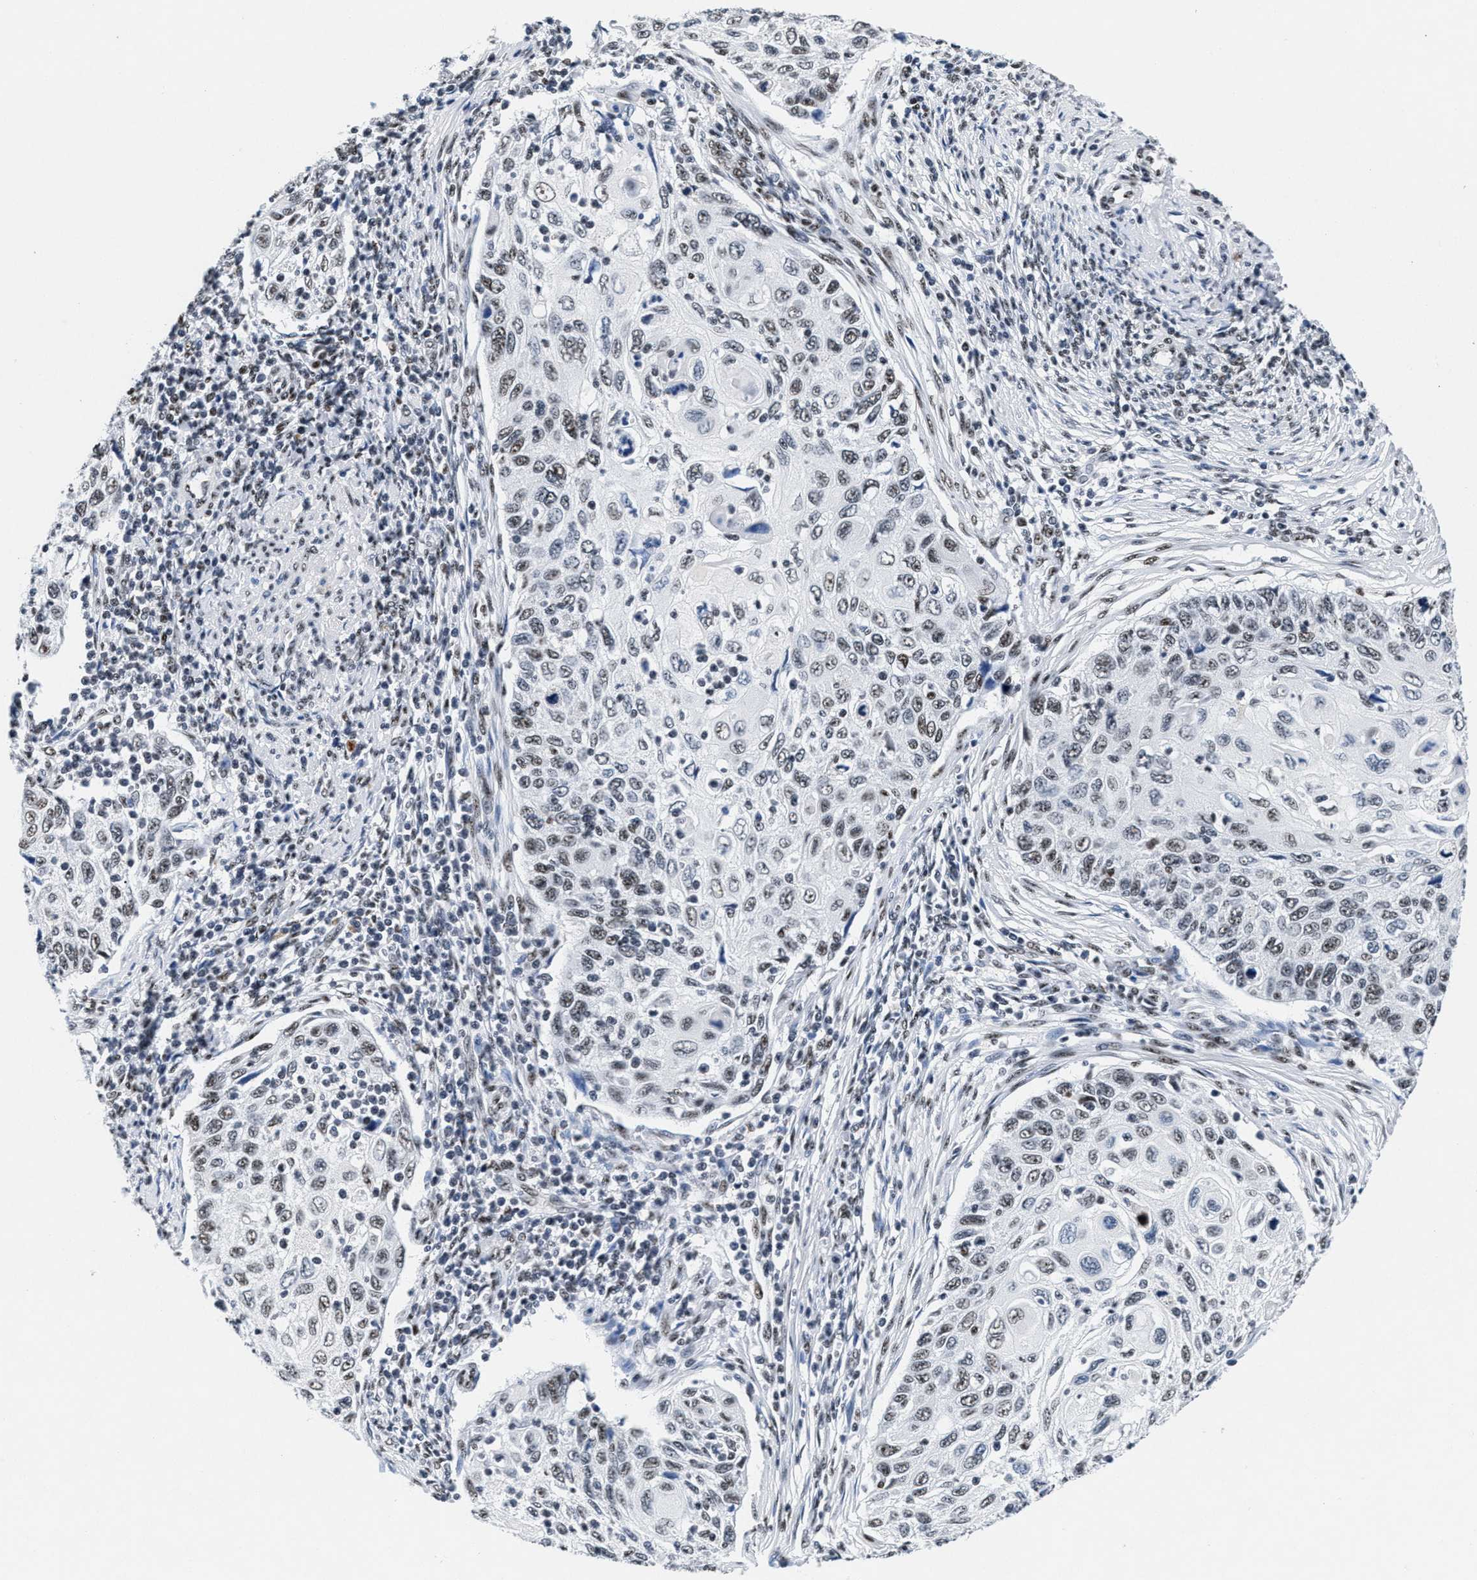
{"staining": {"intensity": "weak", "quantity": "25%-75%", "location": "nuclear"}, "tissue": "cervical cancer", "cell_type": "Tumor cells", "image_type": "cancer", "snomed": [{"axis": "morphology", "description": "Squamous cell carcinoma, NOS"}, {"axis": "topography", "description": "Cervix"}], "caption": "Cervical cancer tissue displays weak nuclear staining in approximately 25%-75% of tumor cells, visualized by immunohistochemistry.", "gene": "RAD50", "patient": {"sex": "female", "age": 70}}